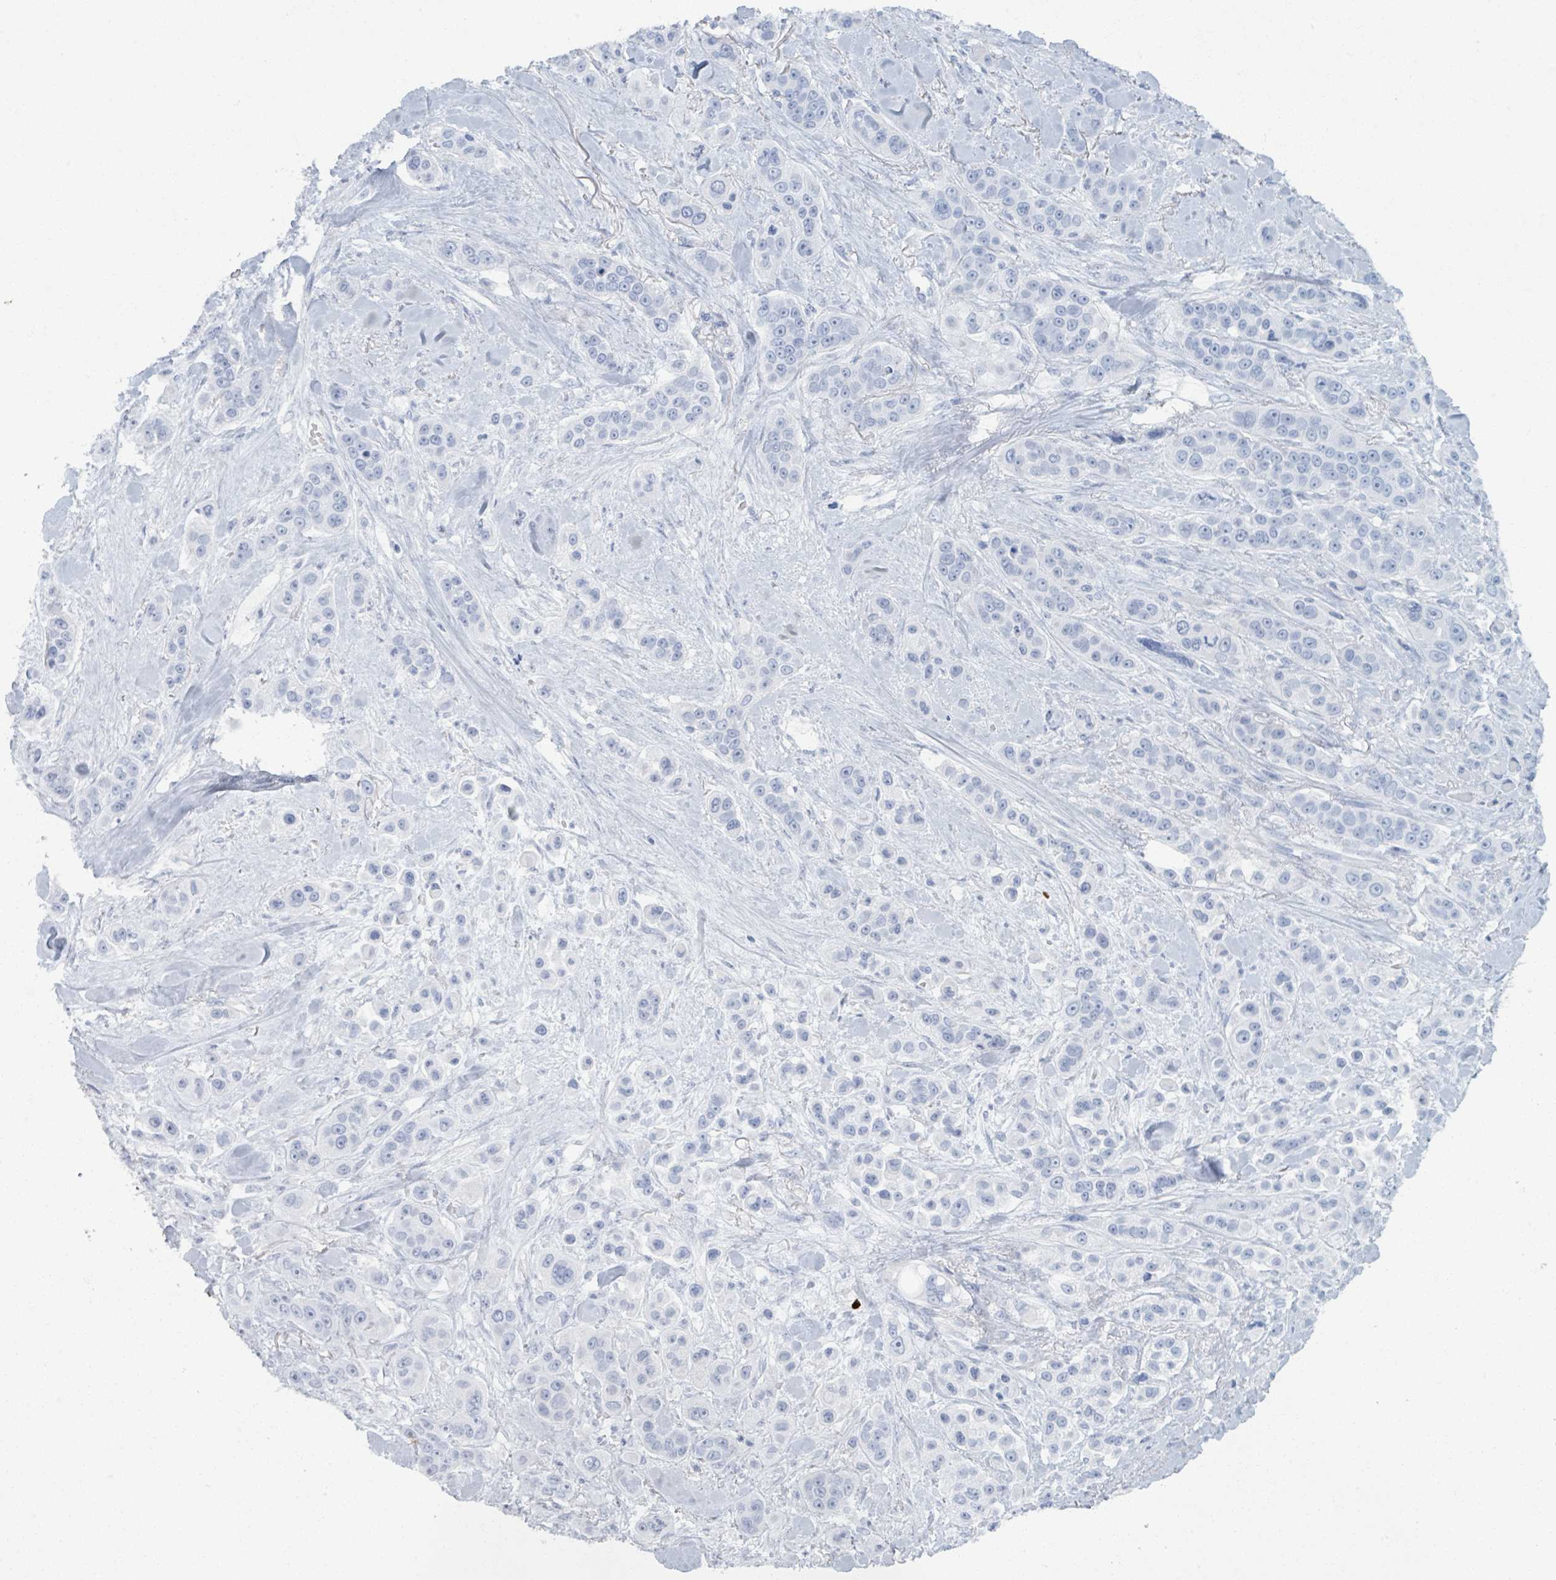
{"staining": {"intensity": "negative", "quantity": "none", "location": "none"}, "tissue": "skin cancer", "cell_type": "Tumor cells", "image_type": "cancer", "snomed": [{"axis": "morphology", "description": "Squamous cell carcinoma, NOS"}, {"axis": "topography", "description": "Skin"}], "caption": "High power microscopy photomicrograph of an immunohistochemistry (IHC) image of skin cancer (squamous cell carcinoma), revealing no significant staining in tumor cells.", "gene": "DEFA4", "patient": {"sex": "male", "age": 67}}